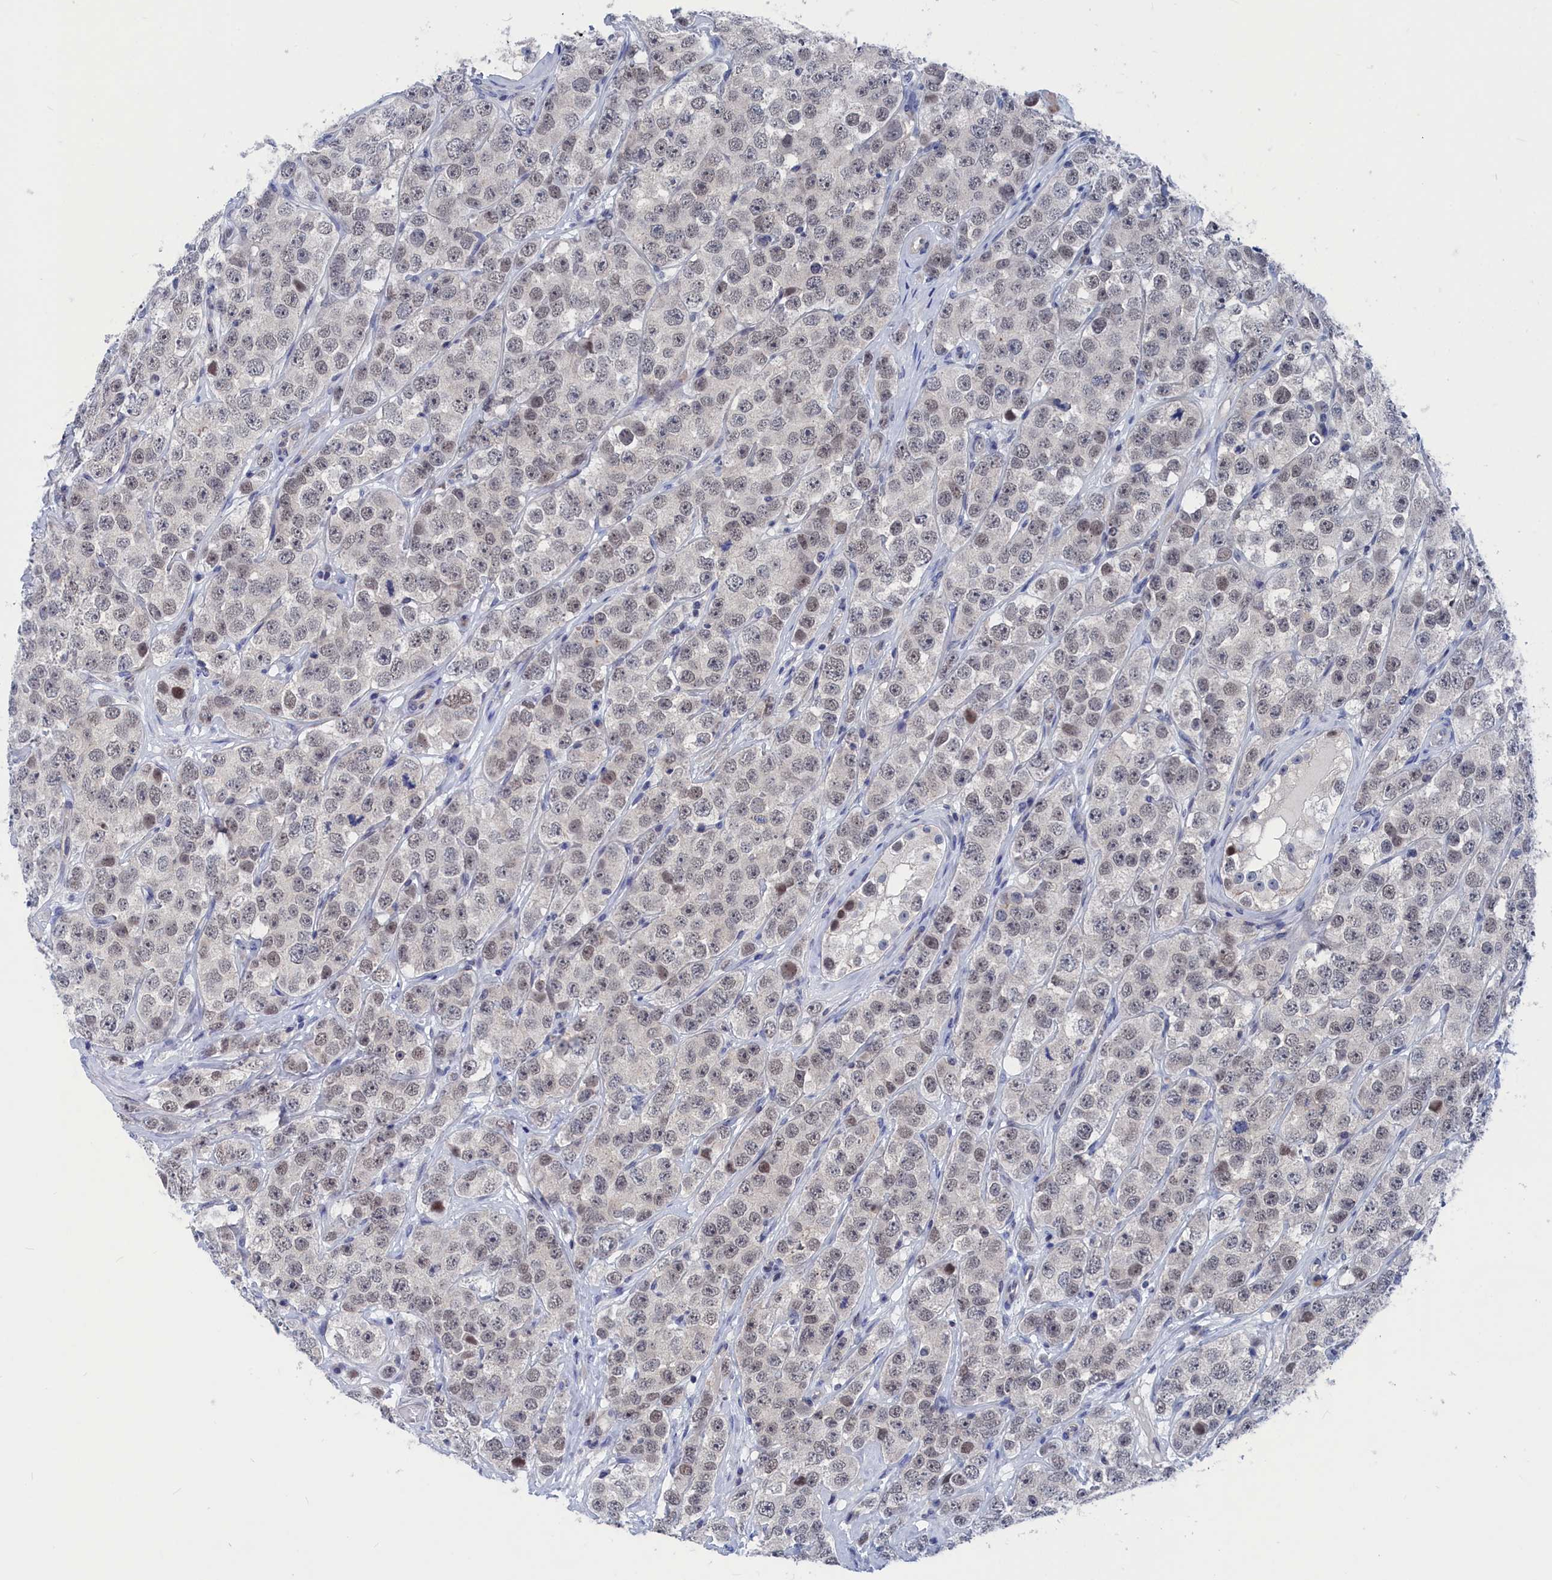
{"staining": {"intensity": "weak", "quantity": "<25%", "location": "nuclear"}, "tissue": "testis cancer", "cell_type": "Tumor cells", "image_type": "cancer", "snomed": [{"axis": "morphology", "description": "Seminoma, NOS"}, {"axis": "topography", "description": "Testis"}], "caption": "Image shows no significant protein staining in tumor cells of testis cancer.", "gene": "MARCHF3", "patient": {"sex": "male", "age": 28}}